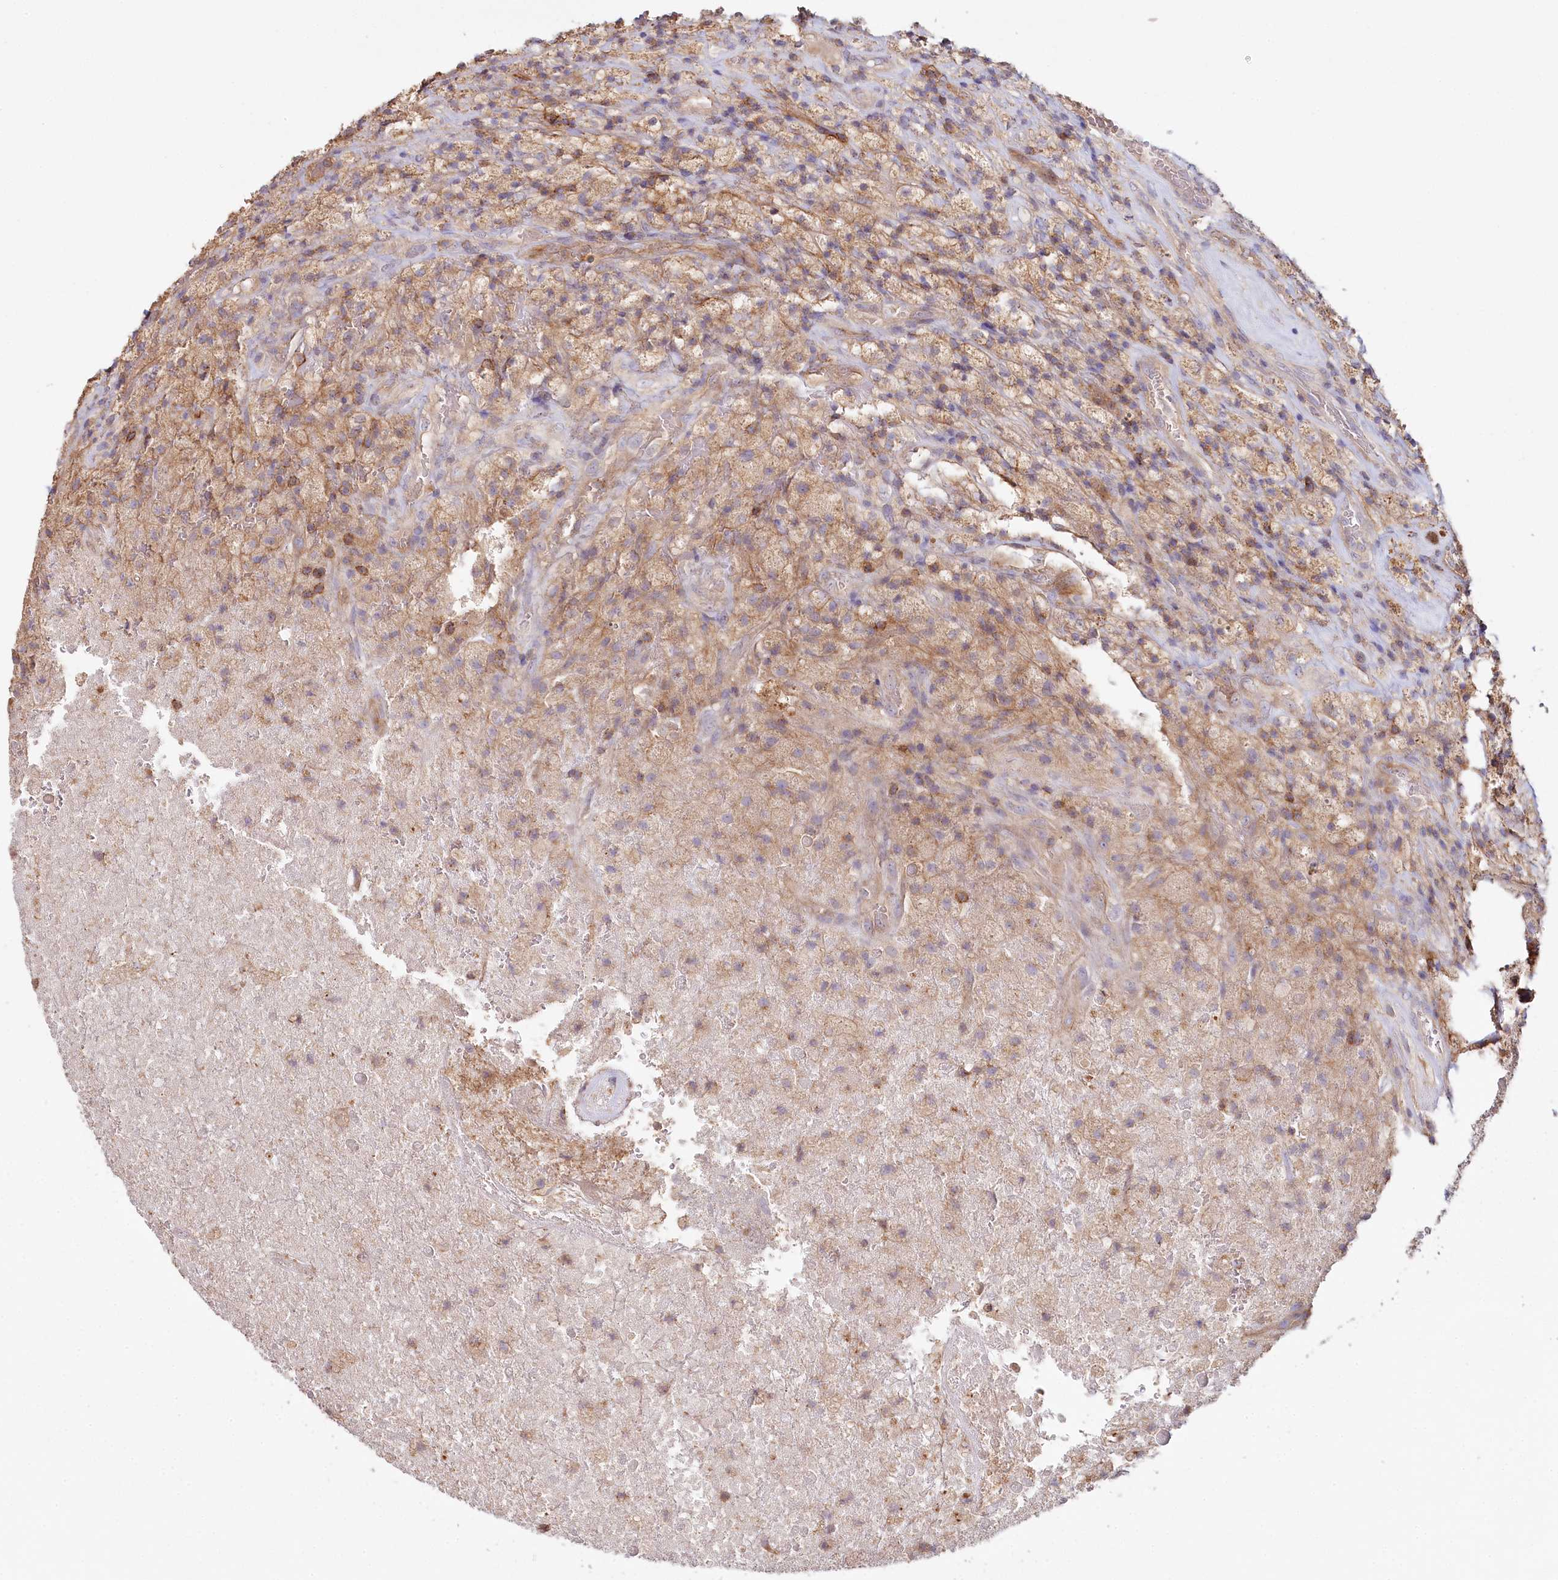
{"staining": {"intensity": "moderate", "quantity": ">75%", "location": "cytoplasmic/membranous"}, "tissue": "glioma", "cell_type": "Tumor cells", "image_type": "cancer", "snomed": [{"axis": "morphology", "description": "Glioma, malignant, High grade"}, {"axis": "topography", "description": "Brain"}], "caption": "Tumor cells demonstrate medium levels of moderate cytoplasmic/membranous staining in approximately >75% of cells in high-grade glioma (malignant). The staining was performed using DAB (3,3'-diaminobenzidine), with brown indicating positive protein expression. Nuclei are stained blue with hematoxylin.", "gene": "RBP5", "patient": {"sex": "male", "age": 69}}